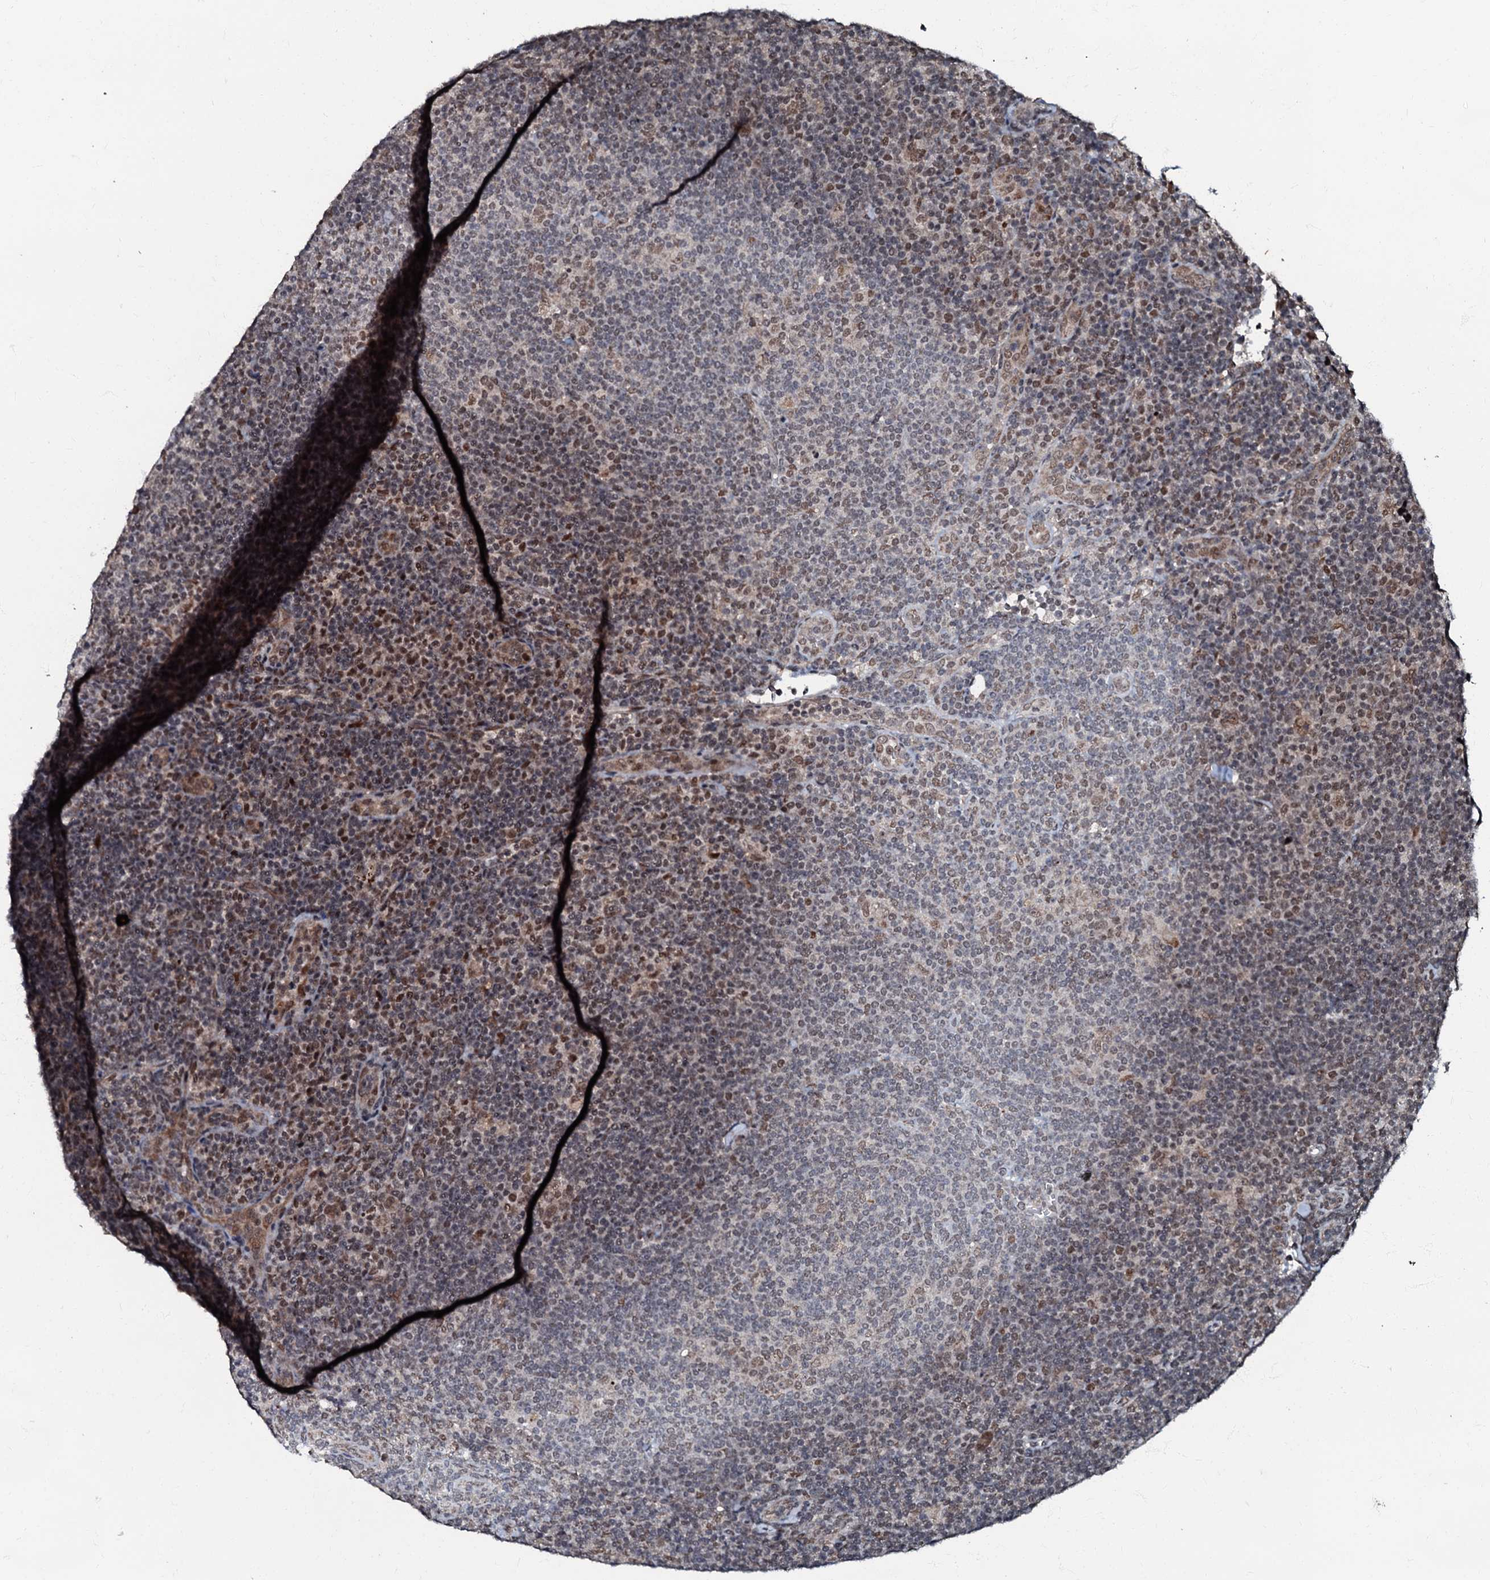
{"staining": {"intensity": "moderate", "quantity": ">75%", "location": "nuclear"}, "tissue": "lymphoma", "cell_type": "Tumor cells", "image_type": "cancer", "snomed": [{"axis": "morphology", "description": "Hodgkin's disease, NOS"}, {"axis": "topography", "description": "Lymph node"}], "caption": "Tumor cells display moderate nuclear staining in approximately >75% of cells in Hodgkin's disease.", "gene": "C18orf32", "patient": {"sex": "female", "age": 57}}